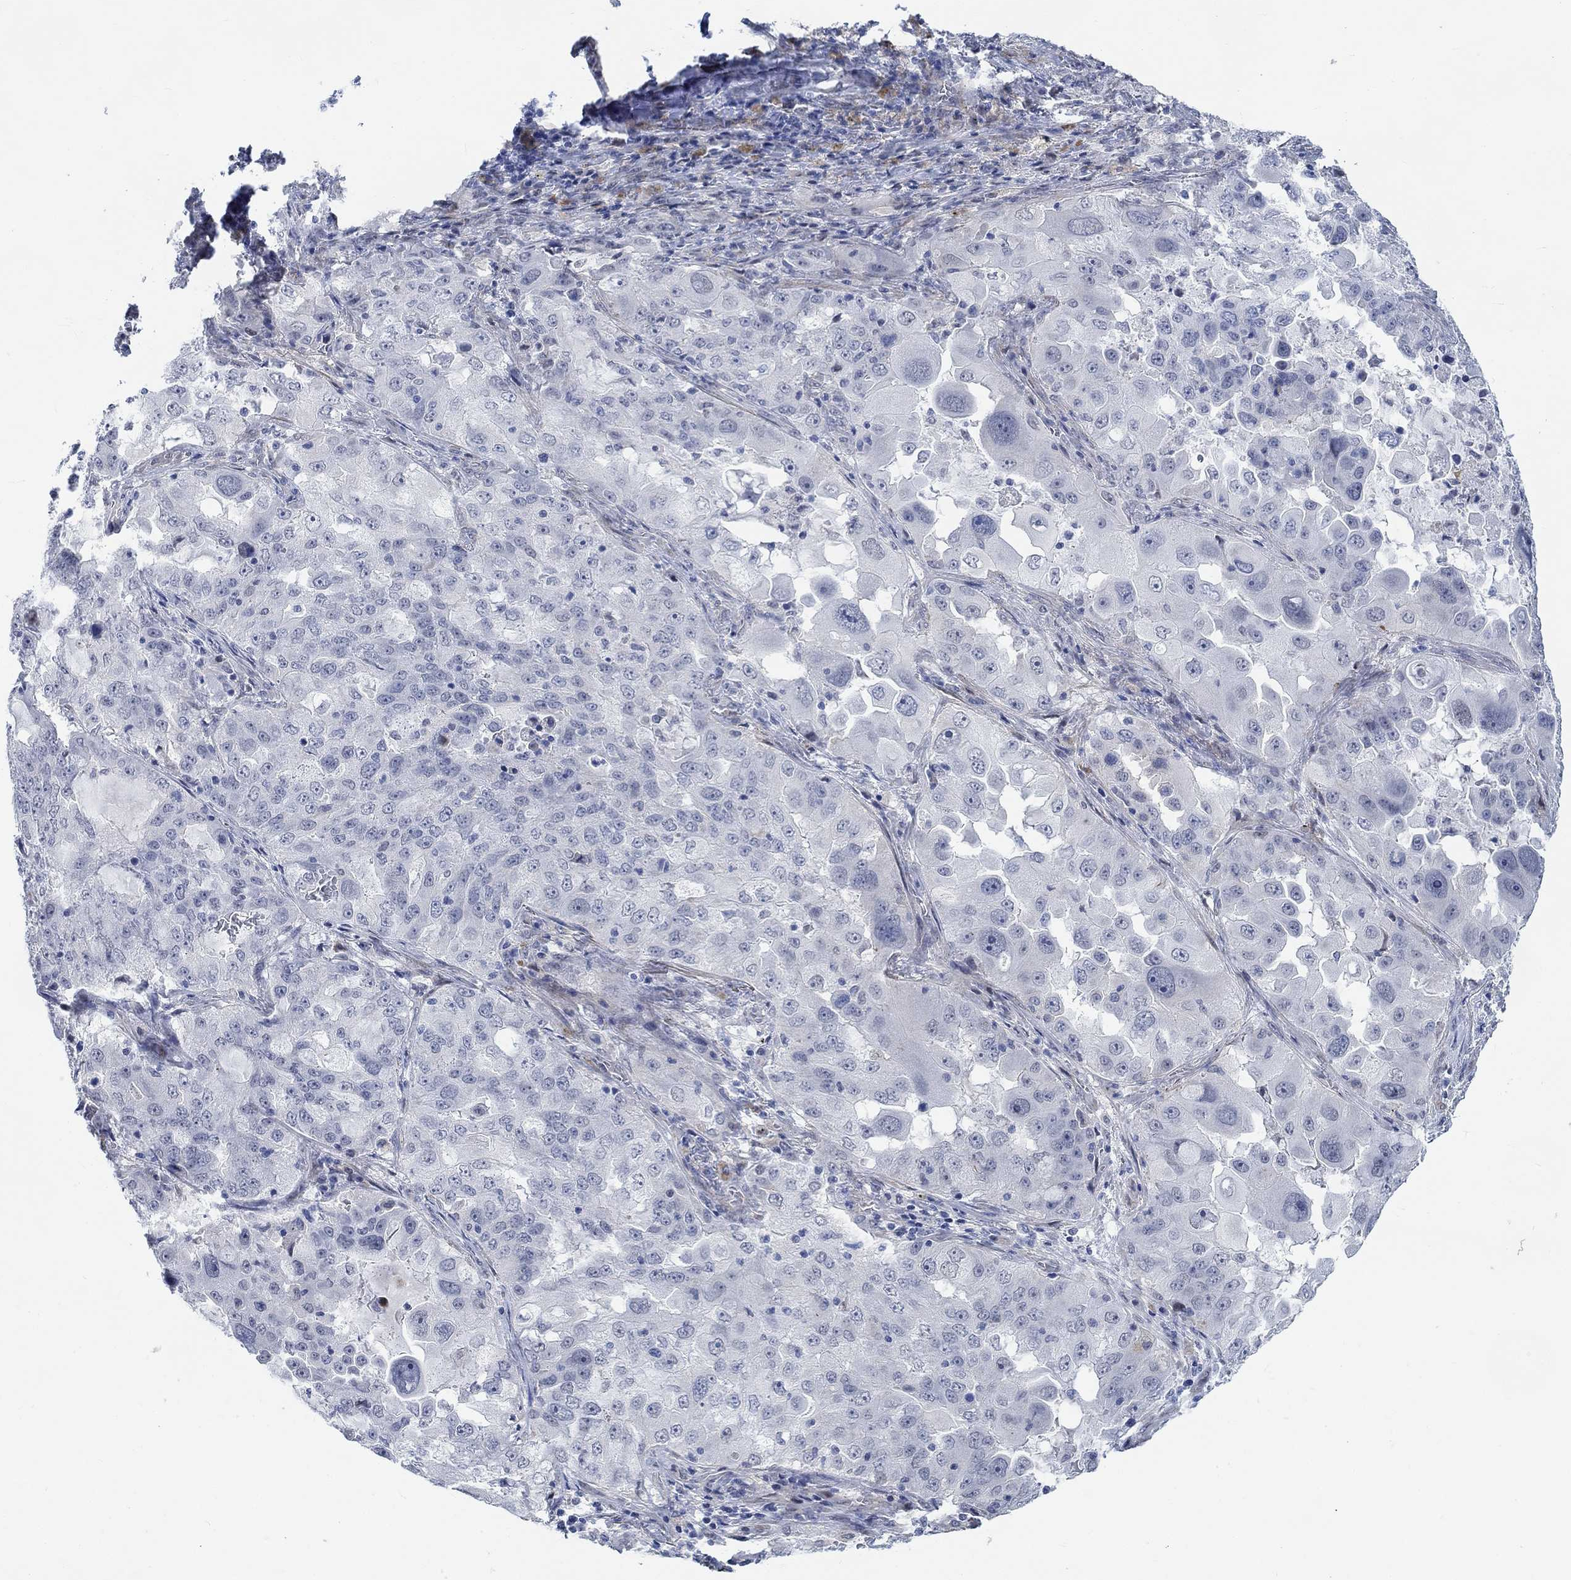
{"staining": {"intensity": "negative", "quantity": "none", "location": "none"}, "tissue": "lung cancer", "cell_type": "Tumor cells", "image_type": "cancer", "snomed": [{"axis": "morphology", "description": "Adenocarcinoma, NOS"}, {"axis": "topography", "description": "Lung"}], "caption": "A high-resolution image shows immunohistochemistry staining of lung adenocarcinoma, which shows no significant expression in tumor cells. (DAB (3,3'-diaminobenzidine) IHC with hematoxylin counter stain).", "gene": "KCNH8", "patient": {"sex": "female", "age": 61}}